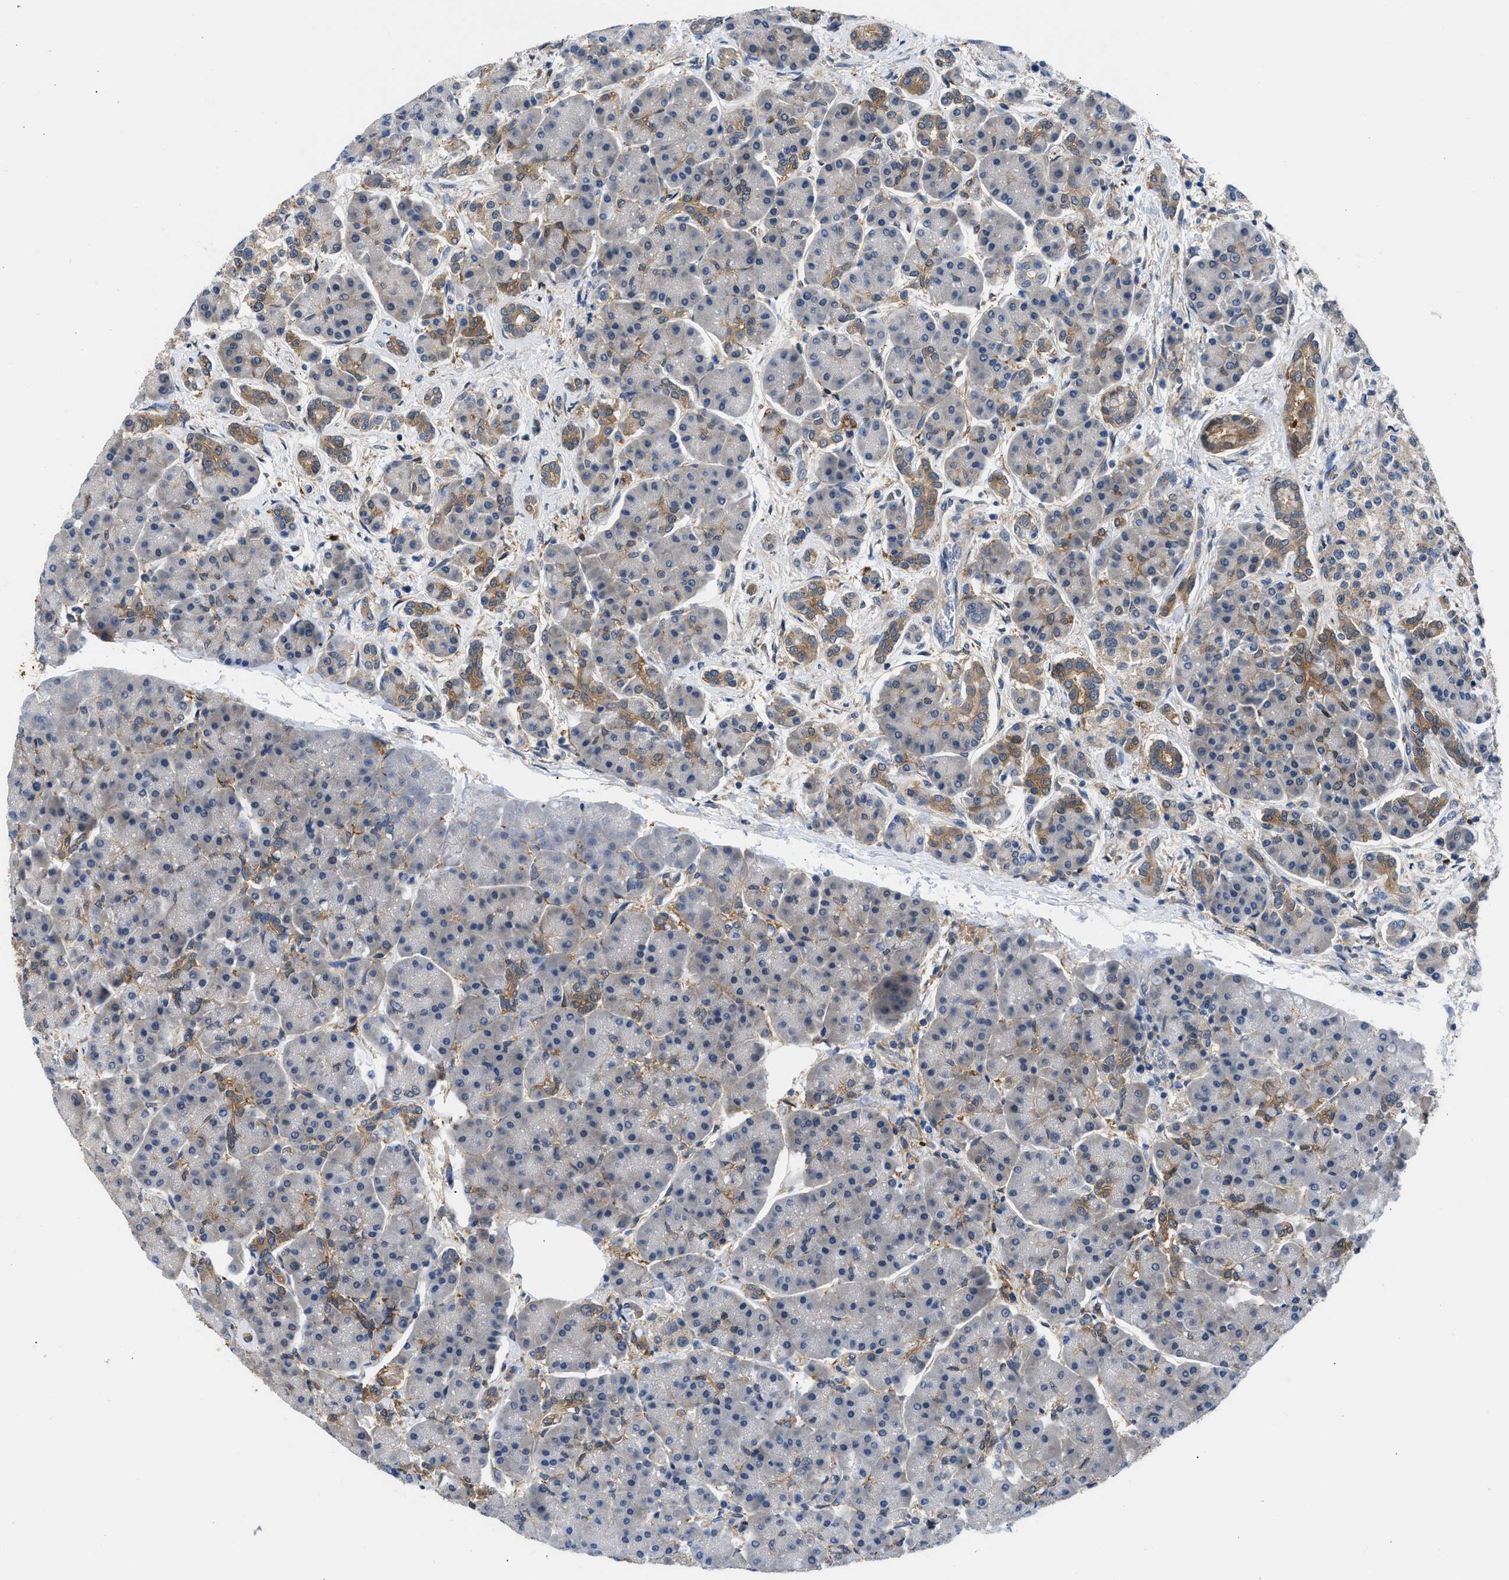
{"staining": {"intensity": "moderate", "quantity": "<25%", "location": "cytoplasmic/membranous"}, "tissue": "pancreas", "cell_type": "Exocrine glandular cells", "image_type": "normal", "snomed": [{"axis": "morphology", "description": "Normal tissue, NOS"}, {"axis": "topography", "description": "Pancreas"}], "caption": "Pancreas stained for a protein (brown) displays moderate cytoplasmic/membranous positive positivity in about <25% of exocrine glandular cells.", "gene": "CBR1", "patient": {"sex": "female", "age": 70}}